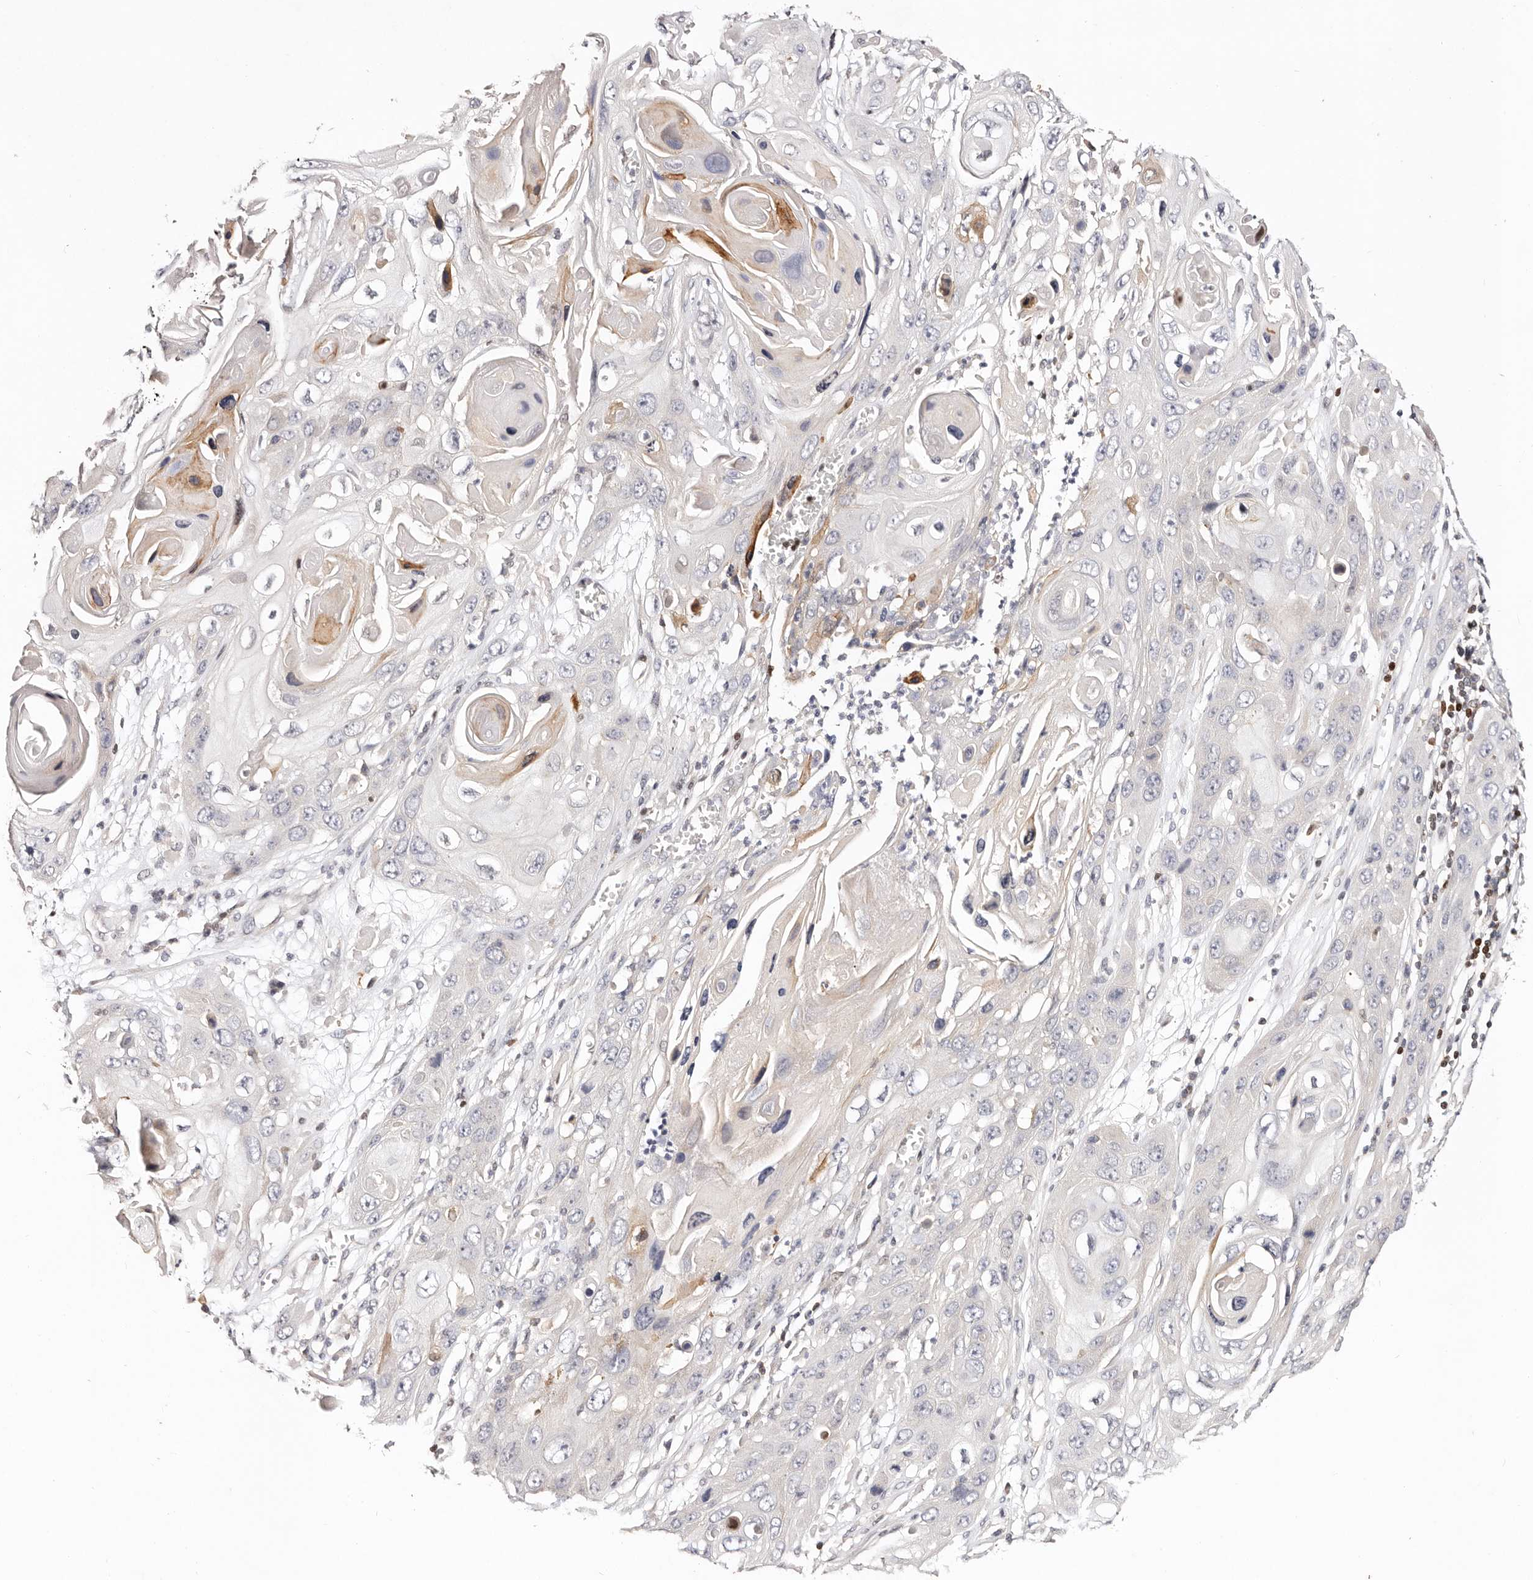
{"staining": {"intensity": "weak", "quantity": "<25%", "location": "cytoplasmic/membranous"}, "tissue": "skin cancer", "cell_type": "Tumor cells", "image_type": "cancer", "snomed": [{"axis": "morphology", "description": "Squamous cell carcinoma, NOS"}, {"axis": "topography", "description": "Skin"}], "caption": "Skin squamous cell carcinoma was stained to show a protein in brown. There is no significant staining in tumor cells. Nuclei are stained in blue.", "gene": "IQGAP3", "patient": {"sex": "male", "age": 55}}